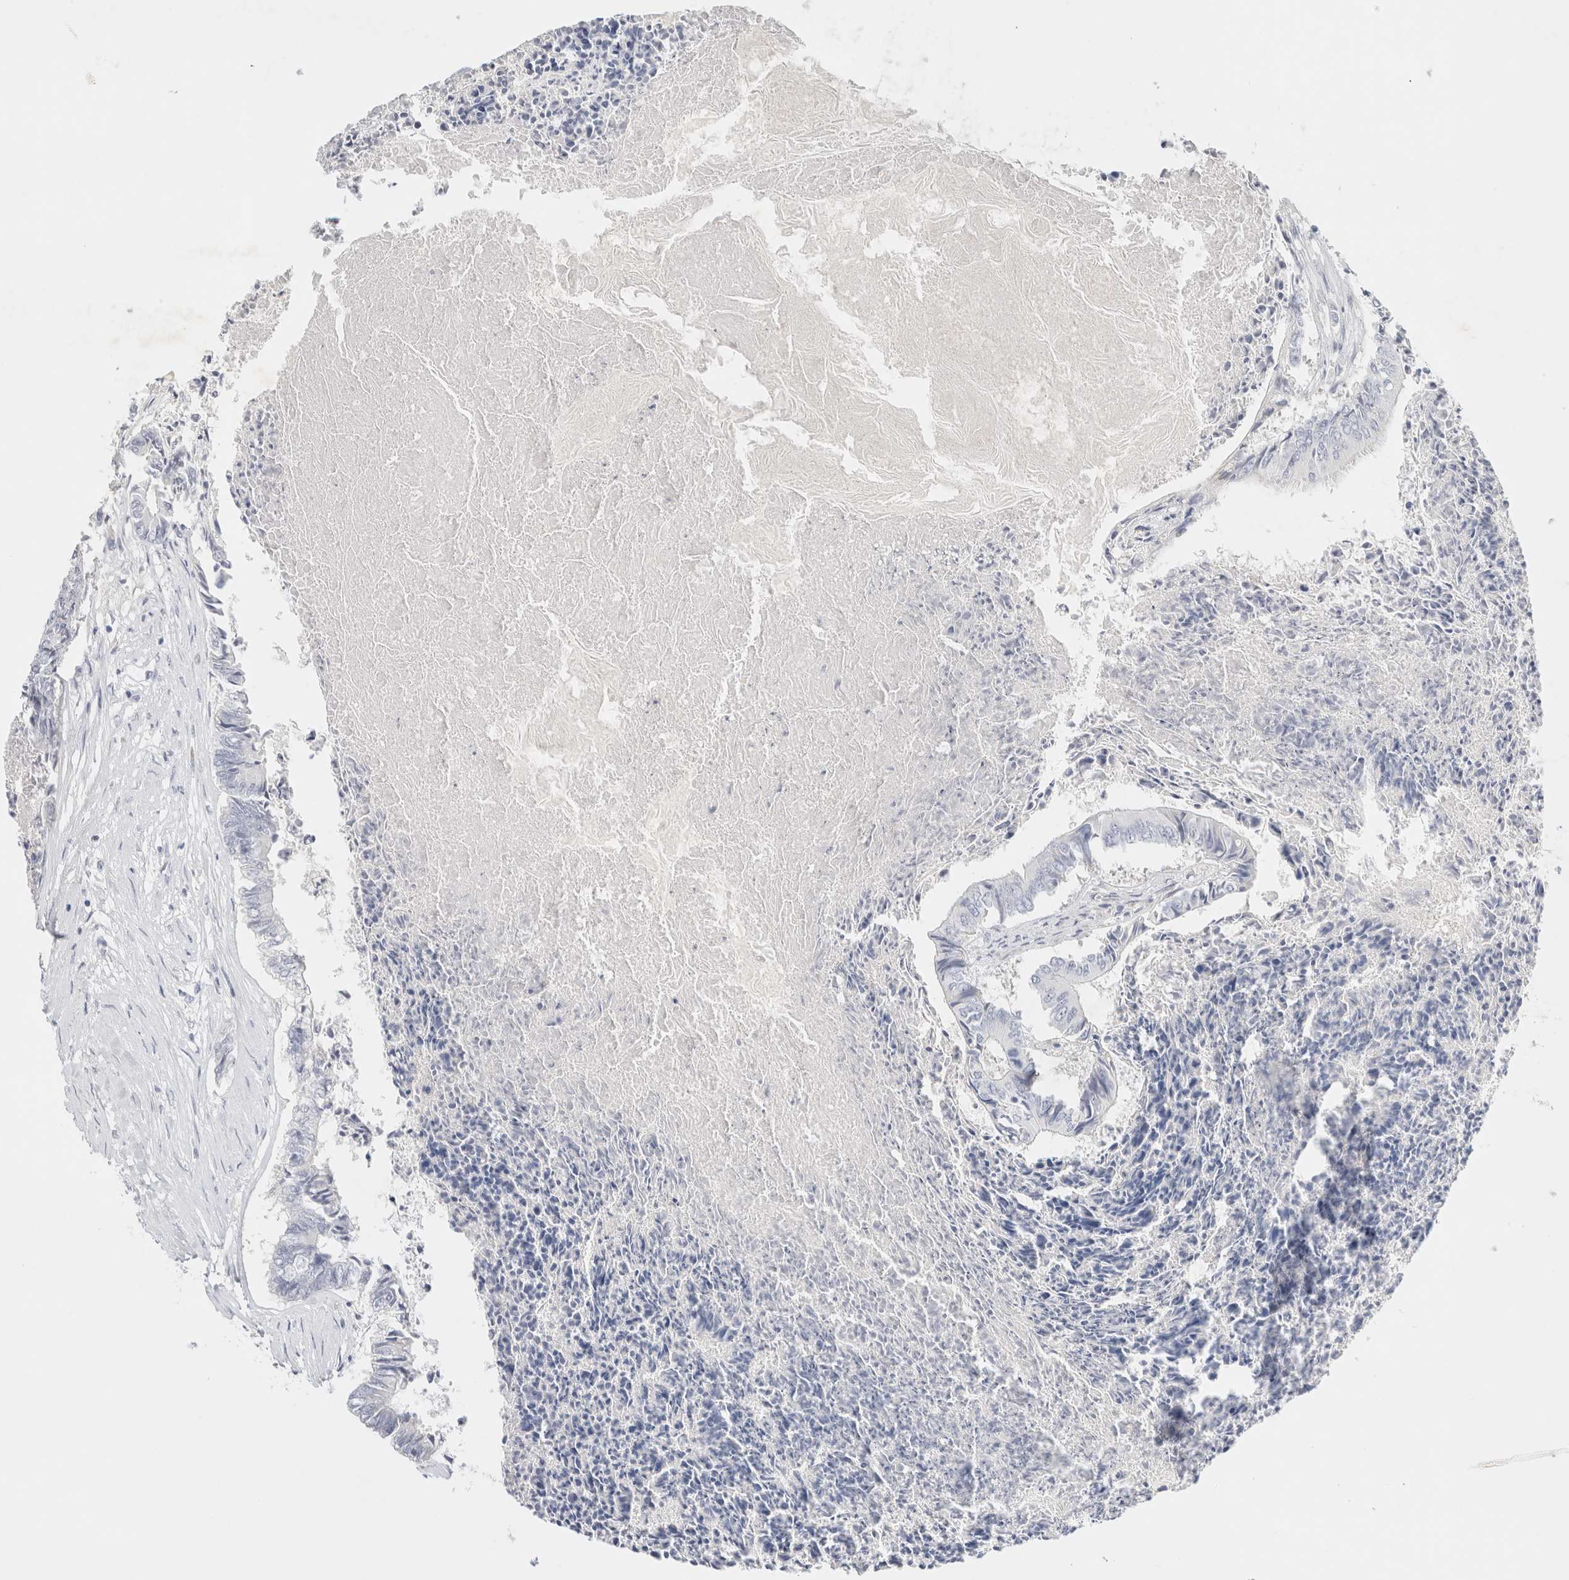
{"staining": {"intensity": "negative", "quantity": "none", "location": "none"}, "tissue": "colorectal cancer", "cell_type": "Tumor cells", "image_type": "cancer", "snomed": [{"axis": "morphology", "description": "Adenocarcinoma, NOS"}, {"axis": "topography", "description": "Rectum"}], "caption": "This is an immunohistochemistry photomicrograph of human colorectal cancer. There is no staining in tumor cells.", "gene": "NEFM", "patient": {"sex": "male", "age": 63}}